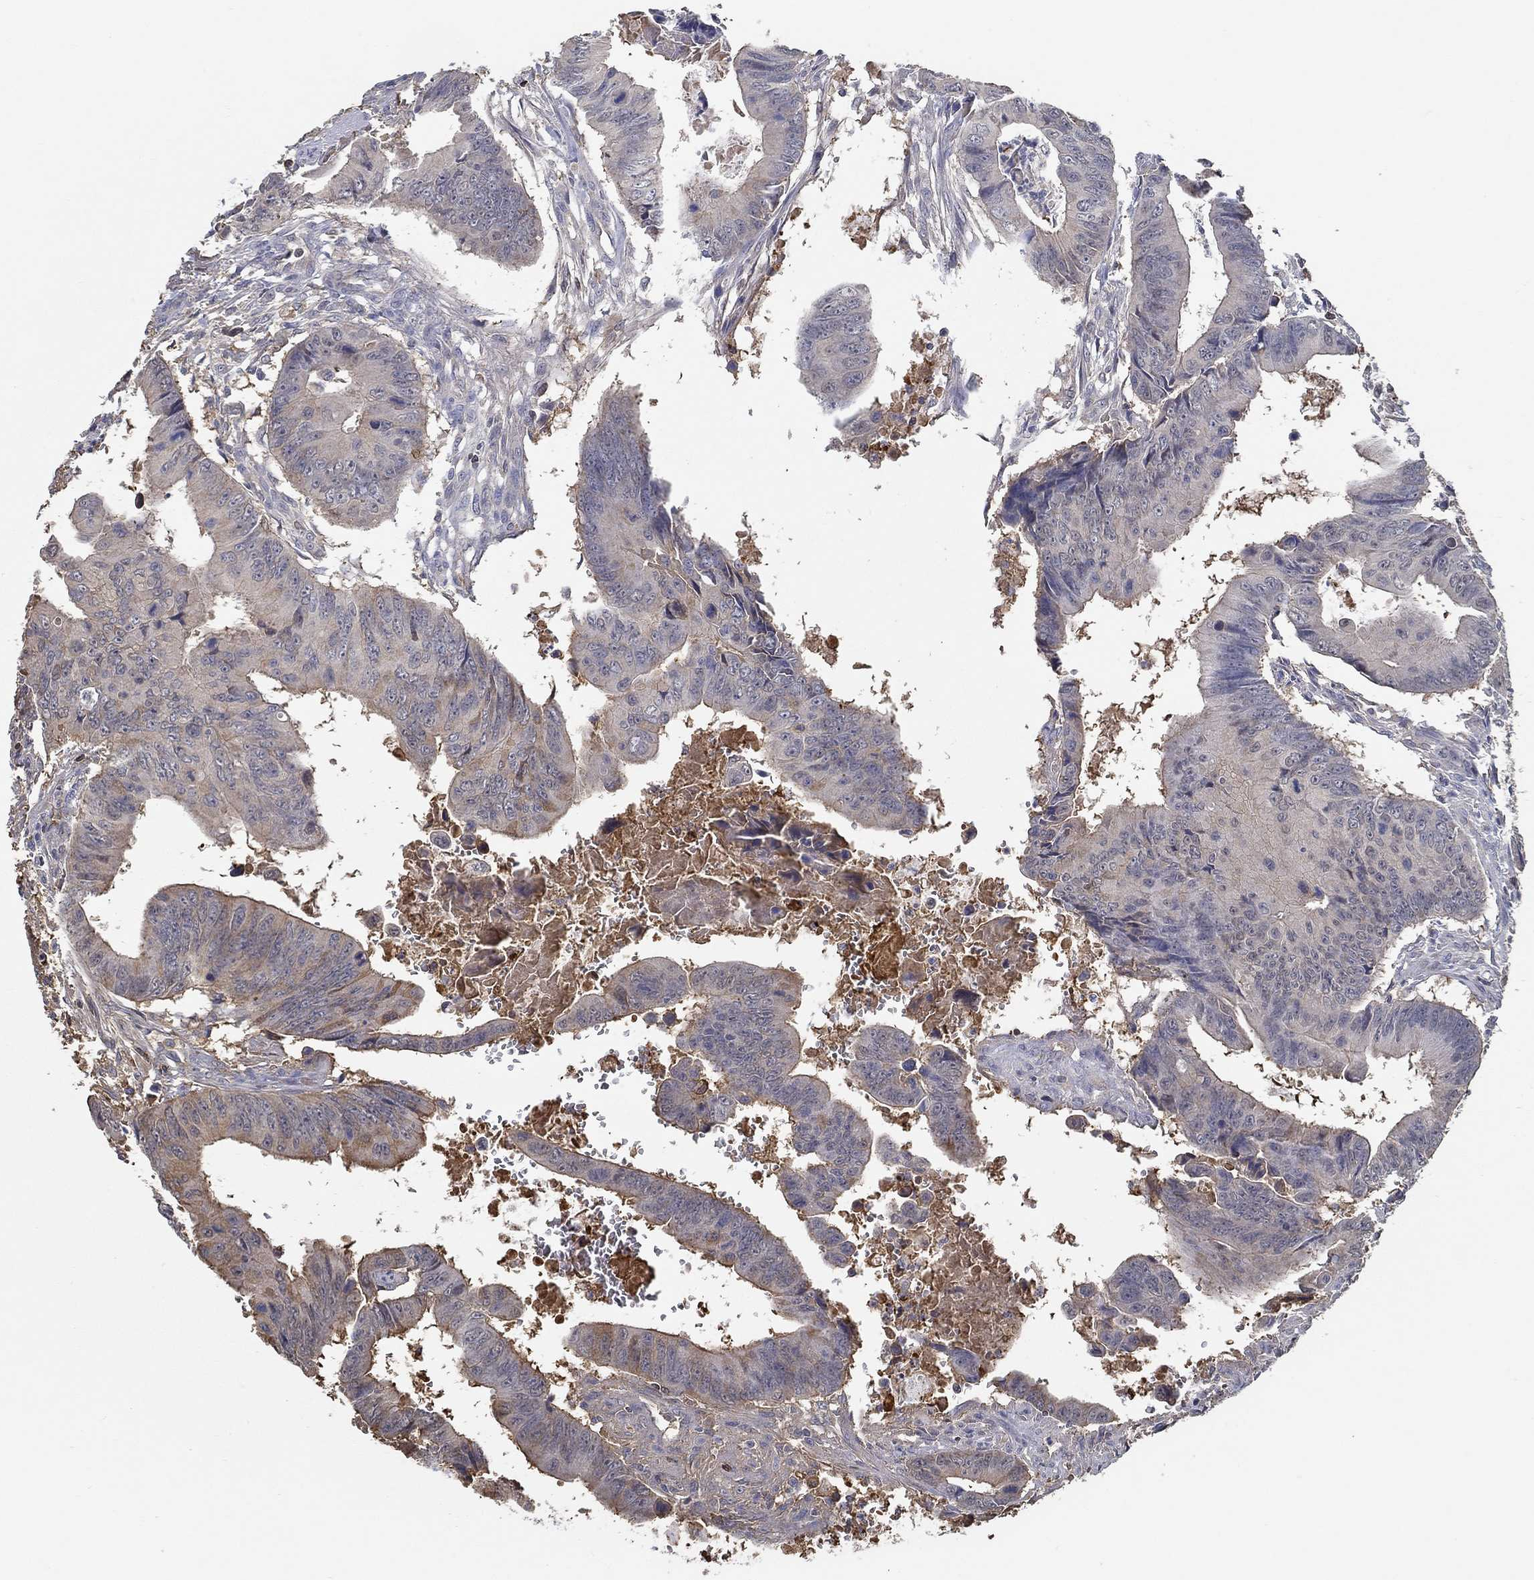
{"staining": {"intensity": "negative", "quantity": "none", "location": "none"}, "tissue": "colorectal cancer", "cell_type": "Tumor cells", "image_type": "cancer", "snomed": [{"axis": "morphology", "description": "Adenocarcinoma, NOS"}, {"axis": "topography", "description": "Colon"}], "caption": "DAB immunohistochemical staining of human colorectal cancer reveals no significant positivity in tumor cells.", "gene": "IL10", "patient": {"sex": "female", "age": 87}}